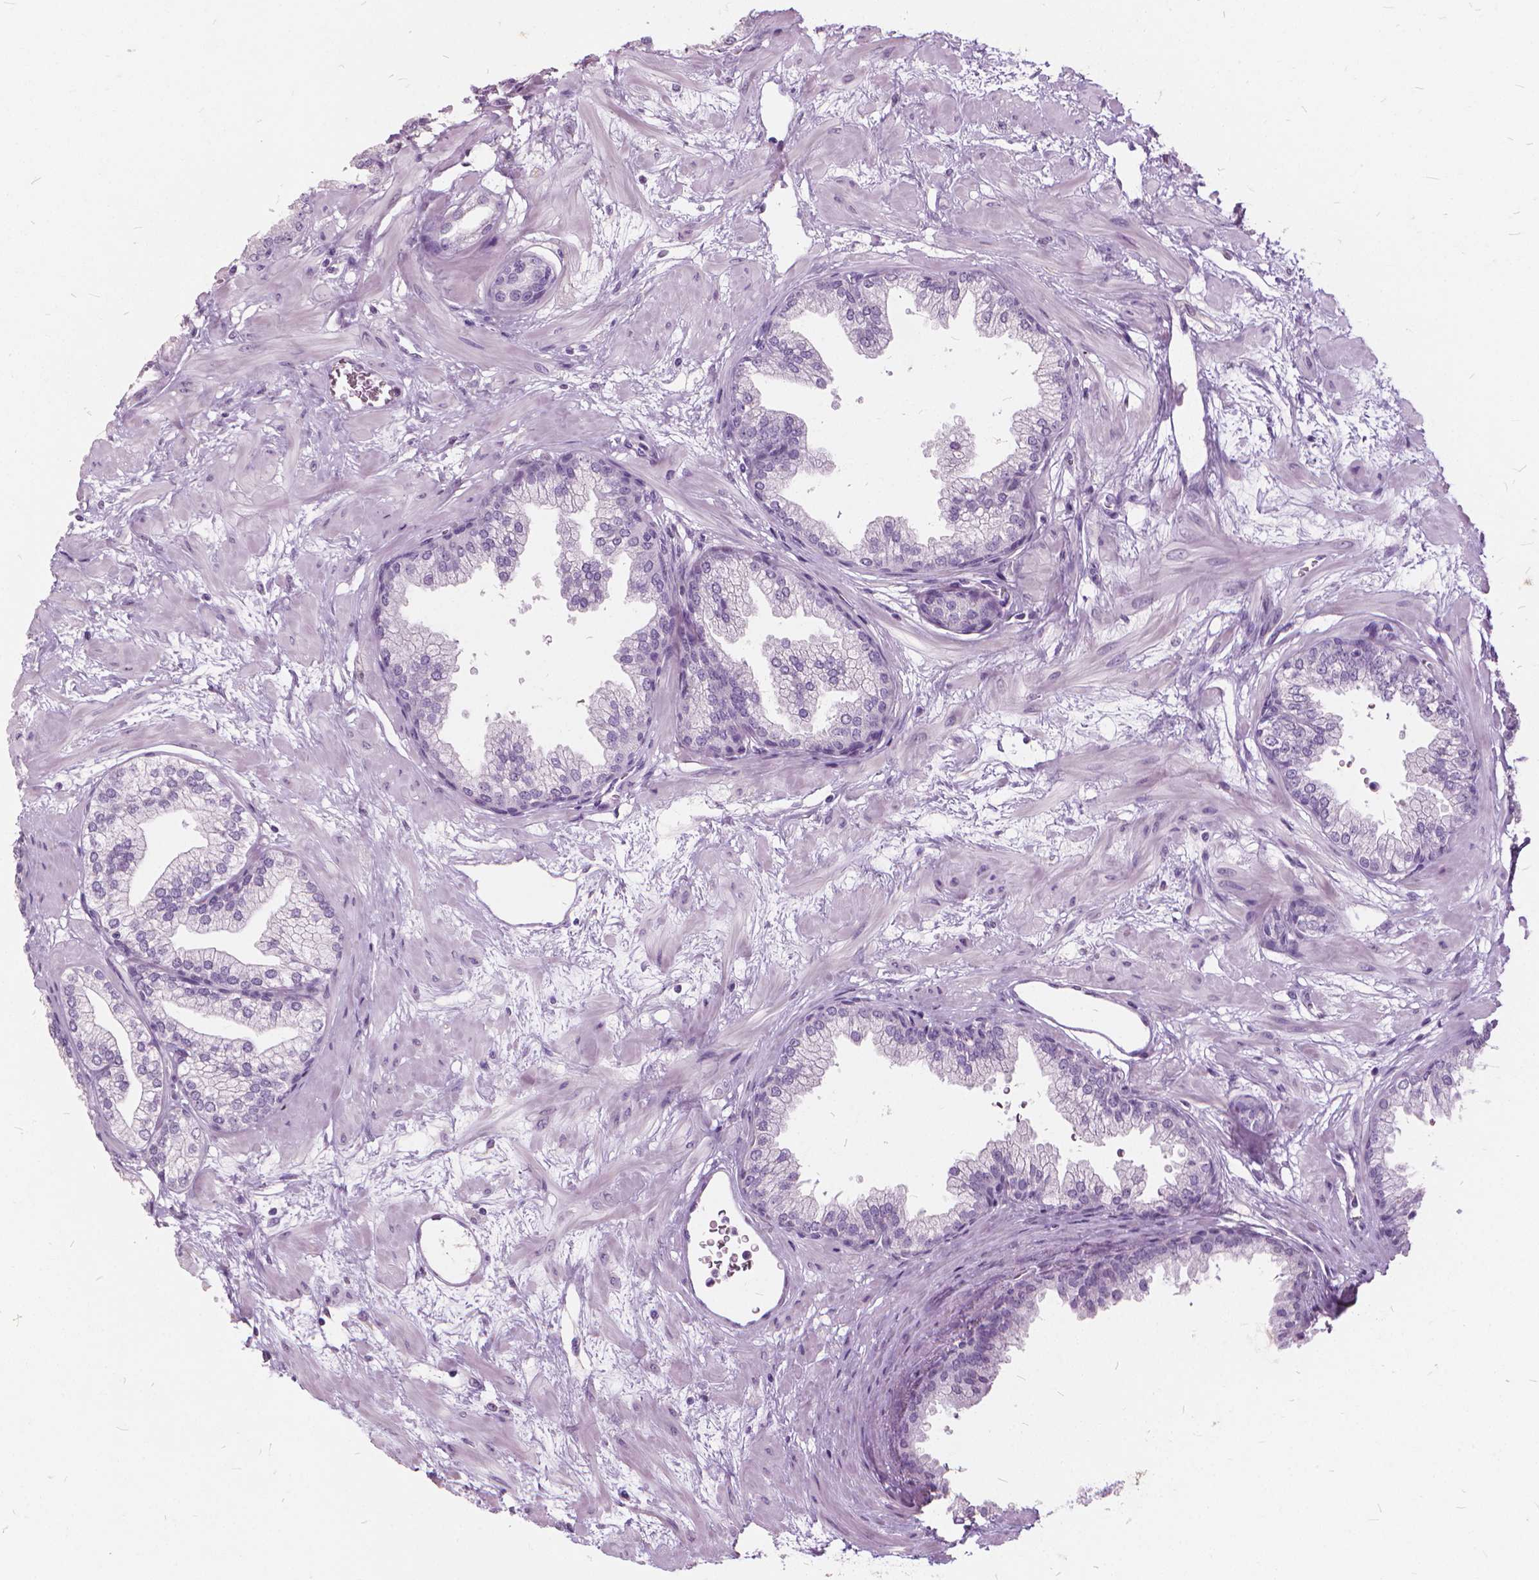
{"staining": {"intensity": "negative", "quantity": "none", "location": "none"}, "tissue": "prostate", "cell_type": "Glandular cells", "image_type": "normal", "snomed": [{"axis": "morphology", "description": "Normal tissue, NOS"}, {"axis": "topography", "description": "Prostate"}], "caption": "This is an immunohistochemistry image of unremarkable prostate. There is no expression in glandular cells.", "gene": "DNM1", "patient": {"sex": "male", "age": 37}}